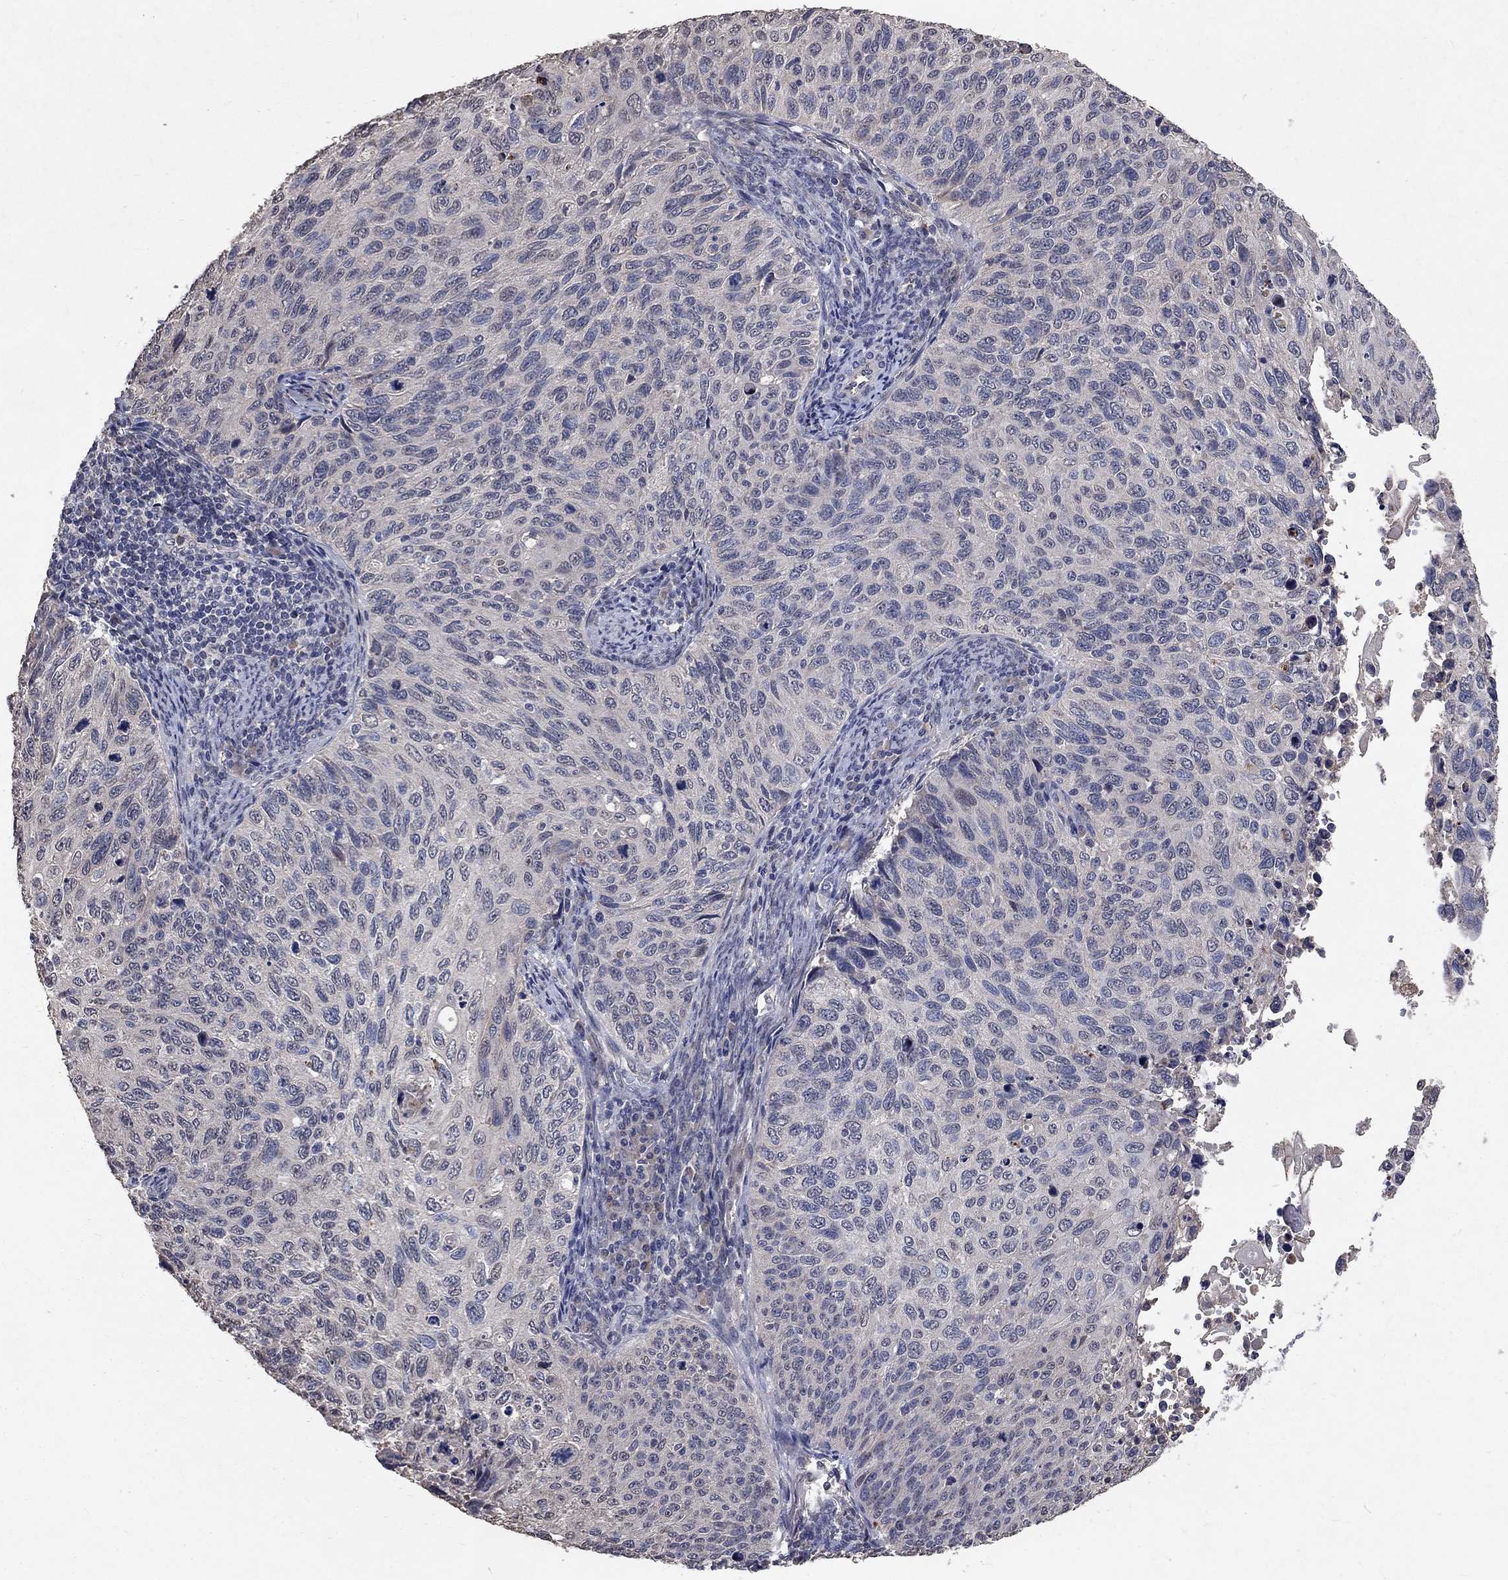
{"staining": {"intensity": "negative", "quantity": "none", "location": "none"}, "tissue": "cervical cancer", "cell_type": "Tumor cells", "image_type": "cancer", "snomed": [{"axis": "morphology", "description": "Squamous cell carcinoma, NOS"}, {"axis": "topography", "description": "Cervix"}], "caption": "This is a micrograph of IHC staining of cervical squamous cell carcinoma, which shows no expression in tumor cells.", "gene": "CHST5", "patient": {"sex": "female", "age": 70}}